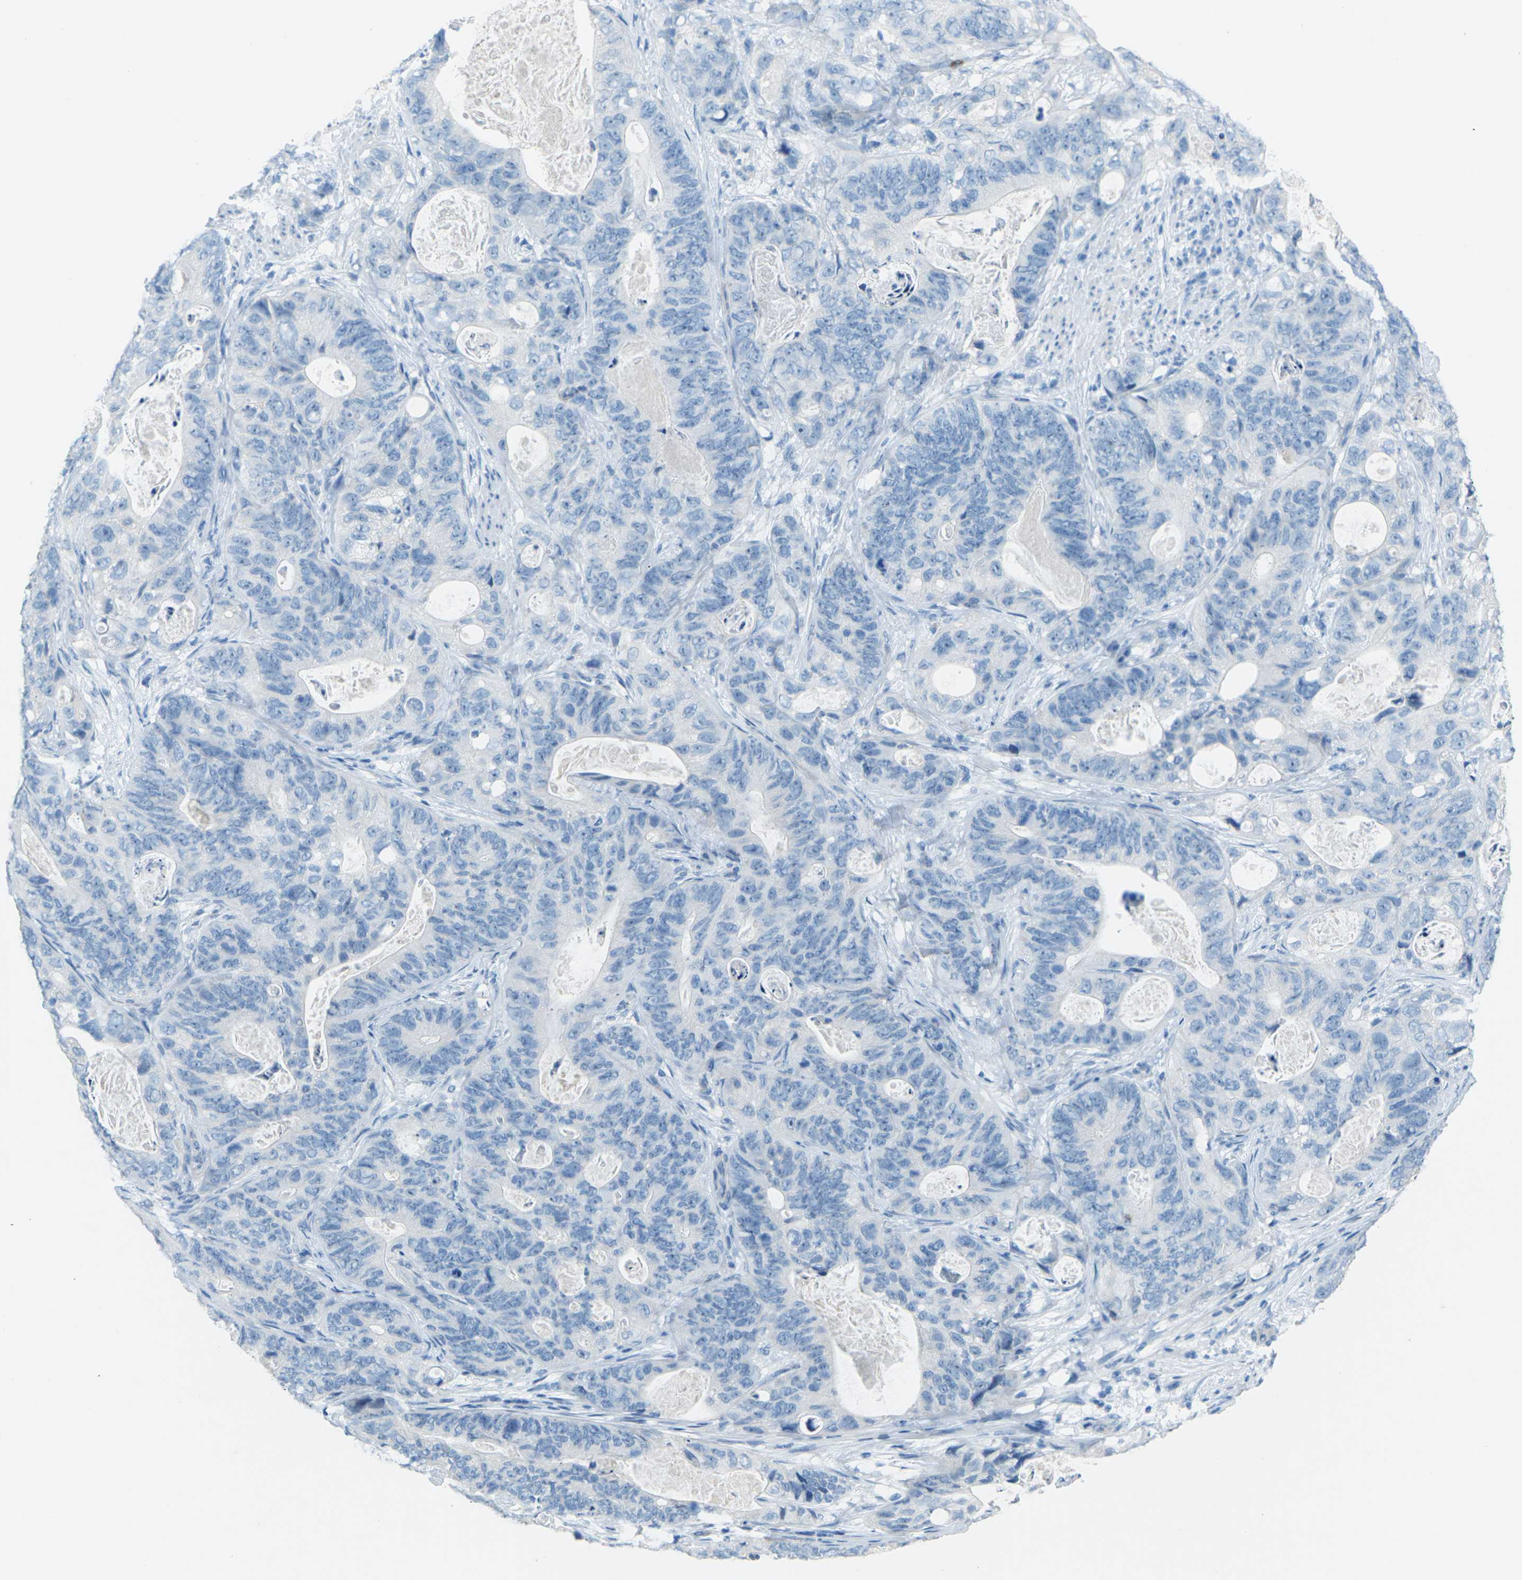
{"staining": {"intensity": "negative", "quantity": "none", "location": "none"}, "tissue": "stomach cancer", "cell_type": "Tumor cells", "image_type": "cancer", "snomed": [{"axis": "morphology", "description": "Adenocarcinoma, NOS"}, {"axis": "topography", "description": "Stomach"}], "caption": "Immunohistochemical staining of adenocarcinoma (stomach) displays no significant staining in tumor cells.", "gene": "CDH16", "patient": {"sex": "female", "age": 89}}